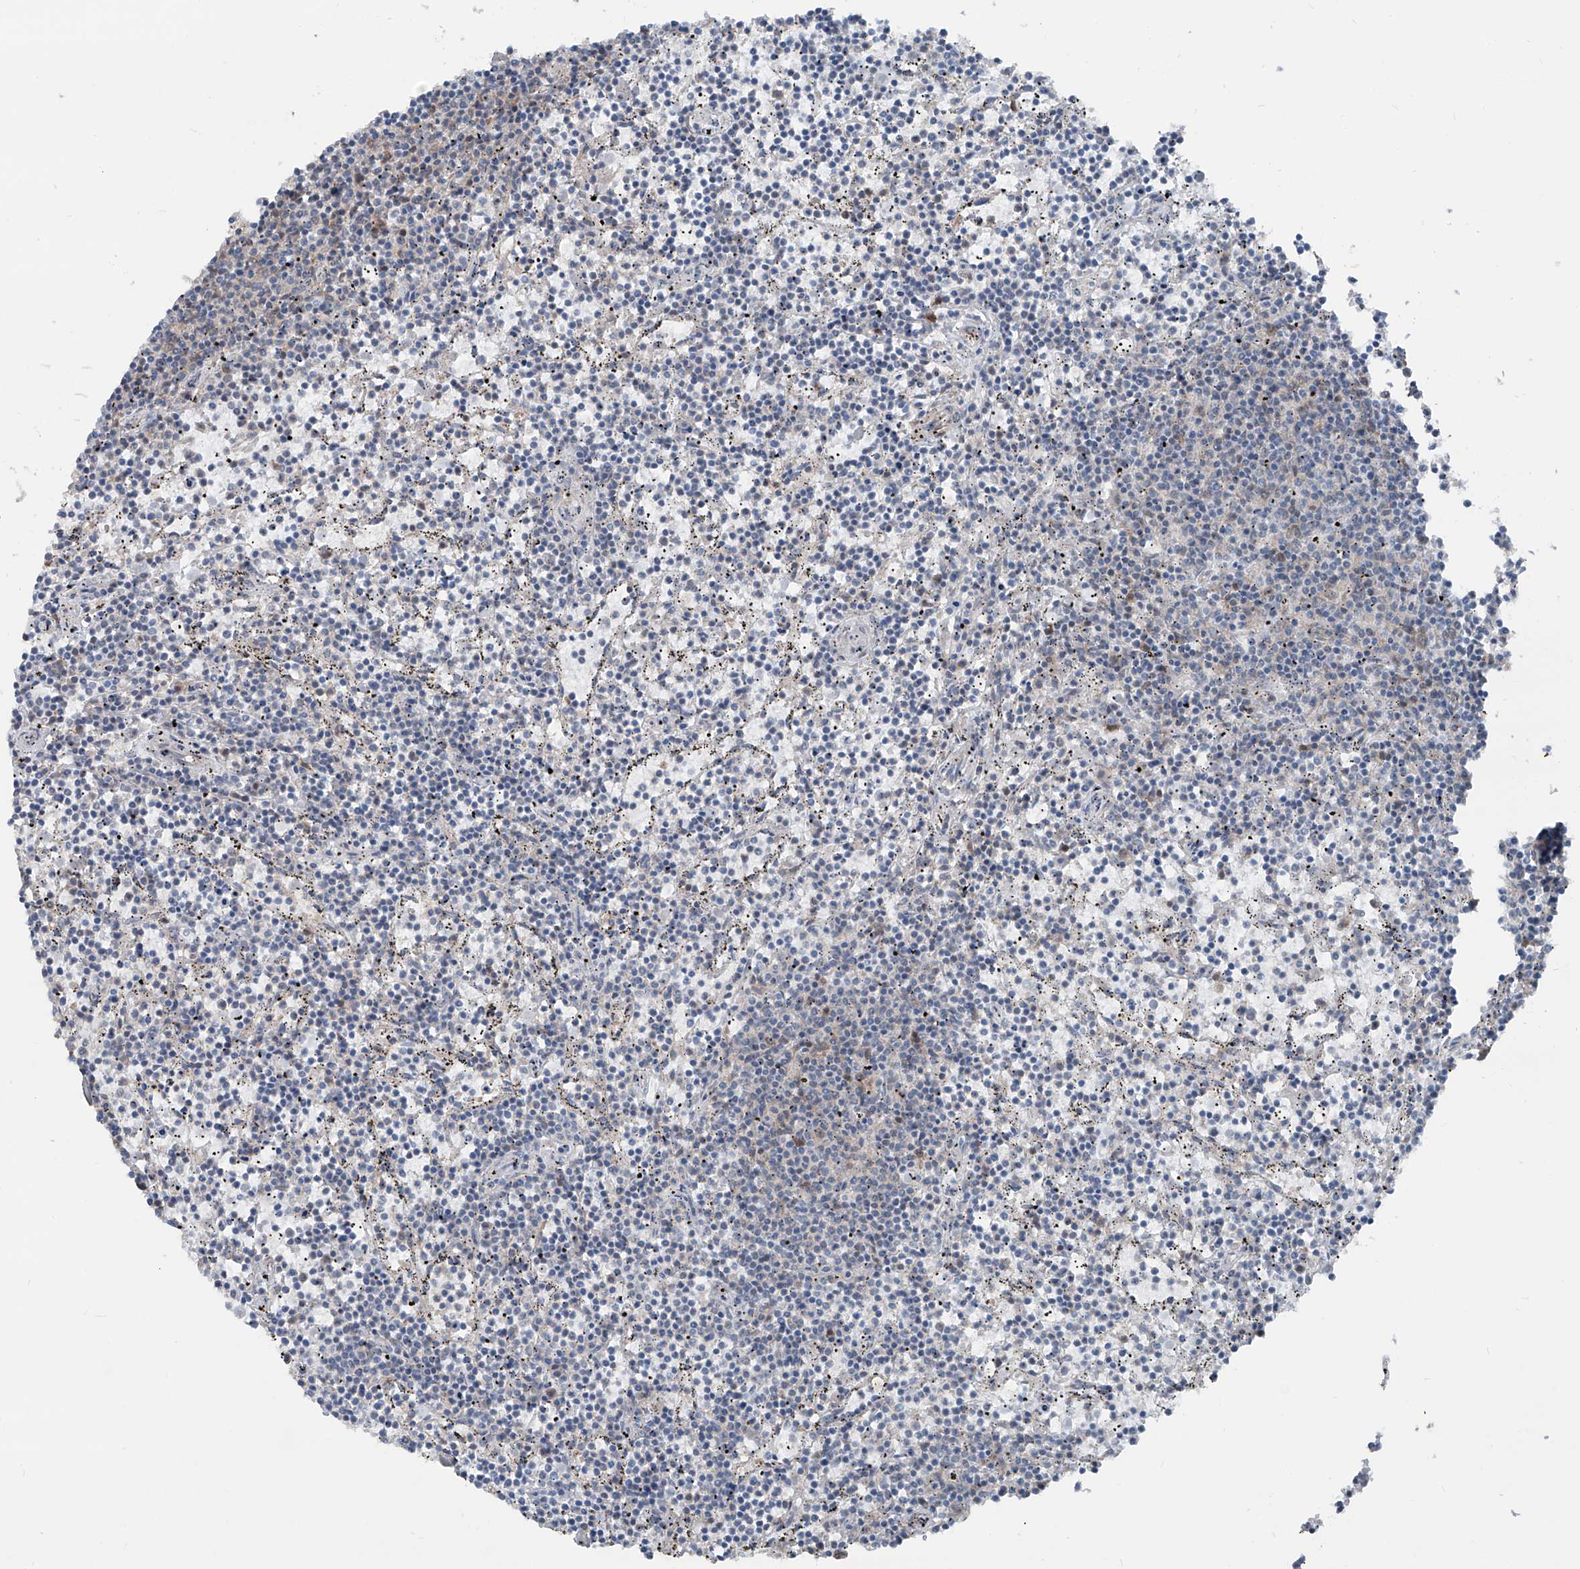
{"staining": {"intensity": "negative", "quantity": "none", "location": "none"}, "tissue": "lymphoma", "cell_type": "Tumor cells", "image_type": "cancer", "snomed": [{"axis": "morphology", "description": "Malignant lymphoma, non-Hodgkin's type, Low grade"}, {"axis": "topography", "description": "Spleen"}], "caption": "Tumor cells are negative for protein expression in human lymphoma.", "gene": "HSPB11", "patient": {"sex": "female", "age": 50}}